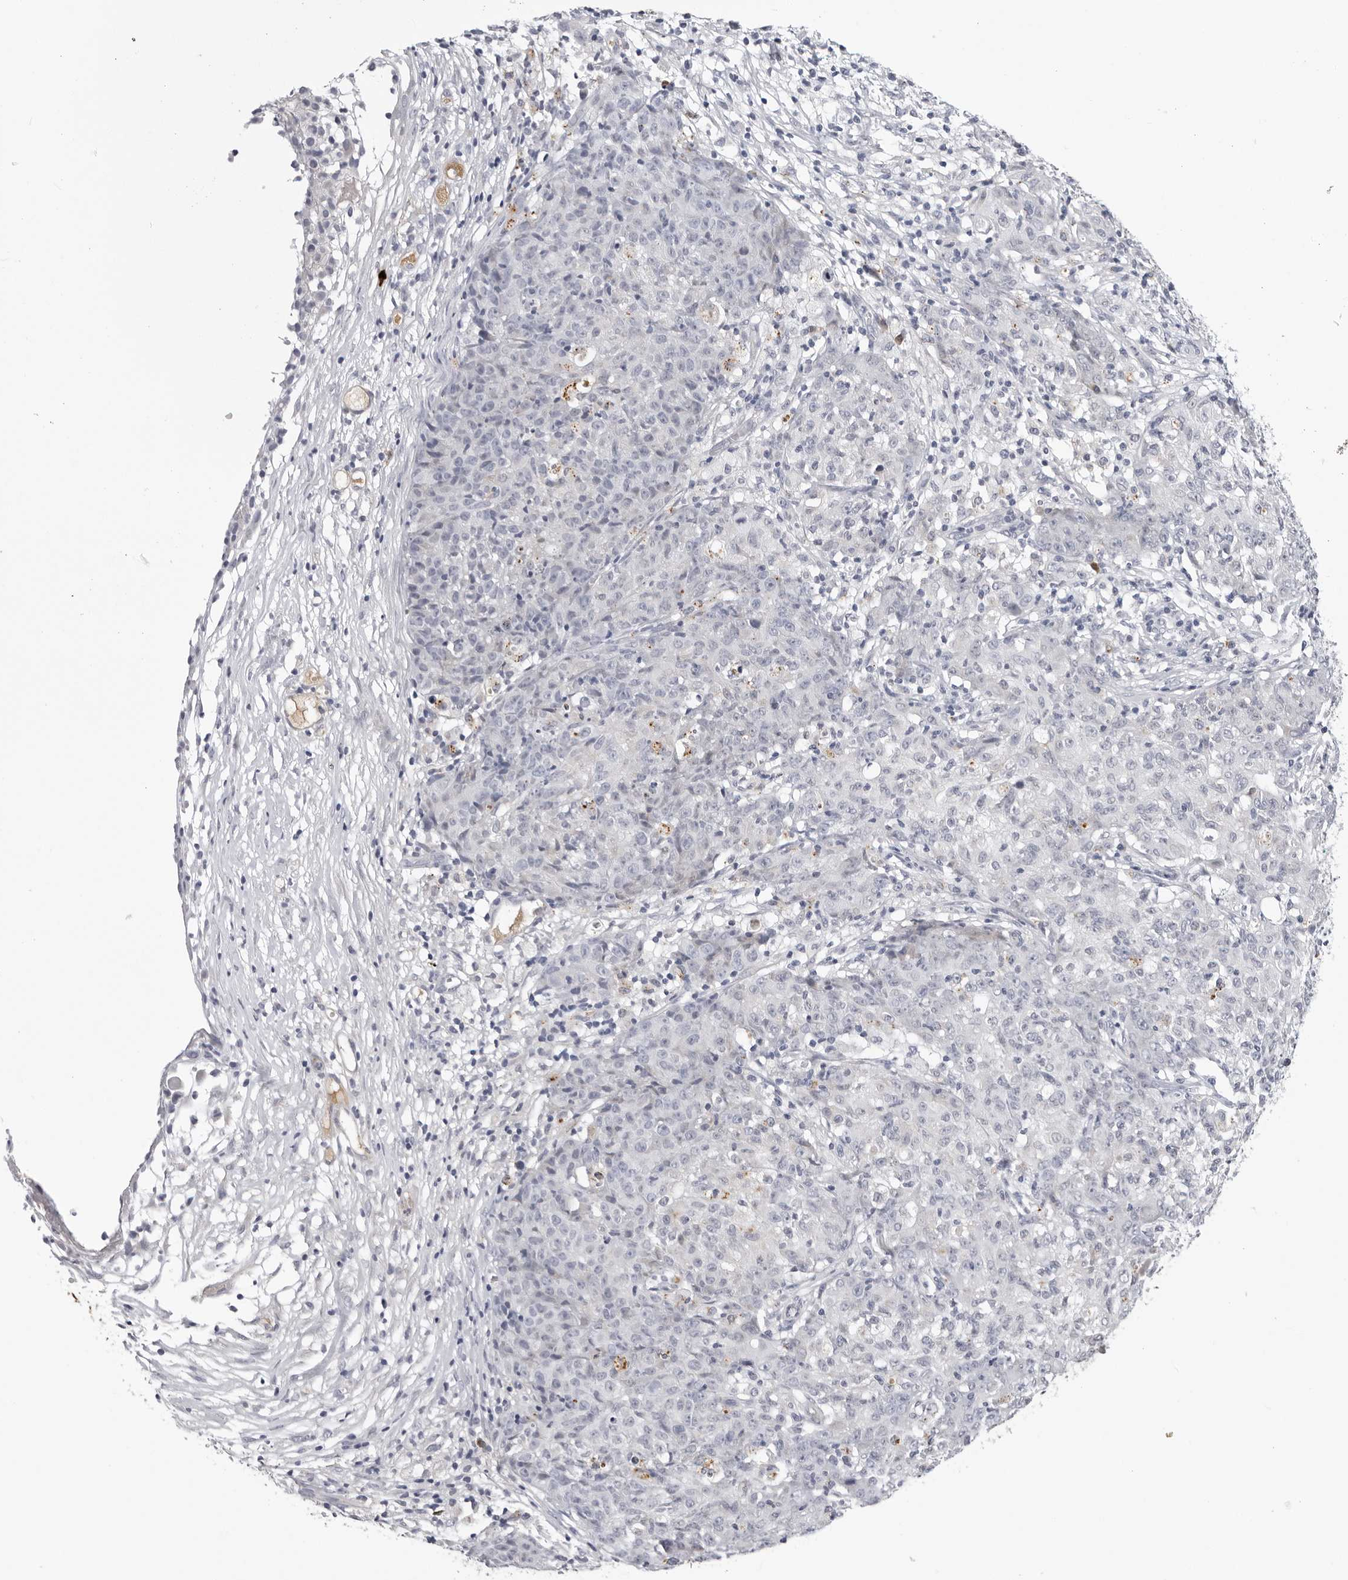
{"staining": {"intensity": "negative", "quantity": "none", "location": "none"}, "tissue": "ovarian cancer", "cell_type": "Tumor cells", "image_type": "cancer", "snomed": [{"axis": "morphology", "description": "Carcinoma, endometroid"}, {"axis": "topography", "description": "Ovary"}], "caption": "This is an immunohistochemistry photomicrograph of human ovarian cancer (endometroid carcinoma). There is no positivity in tumor cells.", "gene": "ZNF502", "patient": {"sex": "female", "age": 42}}